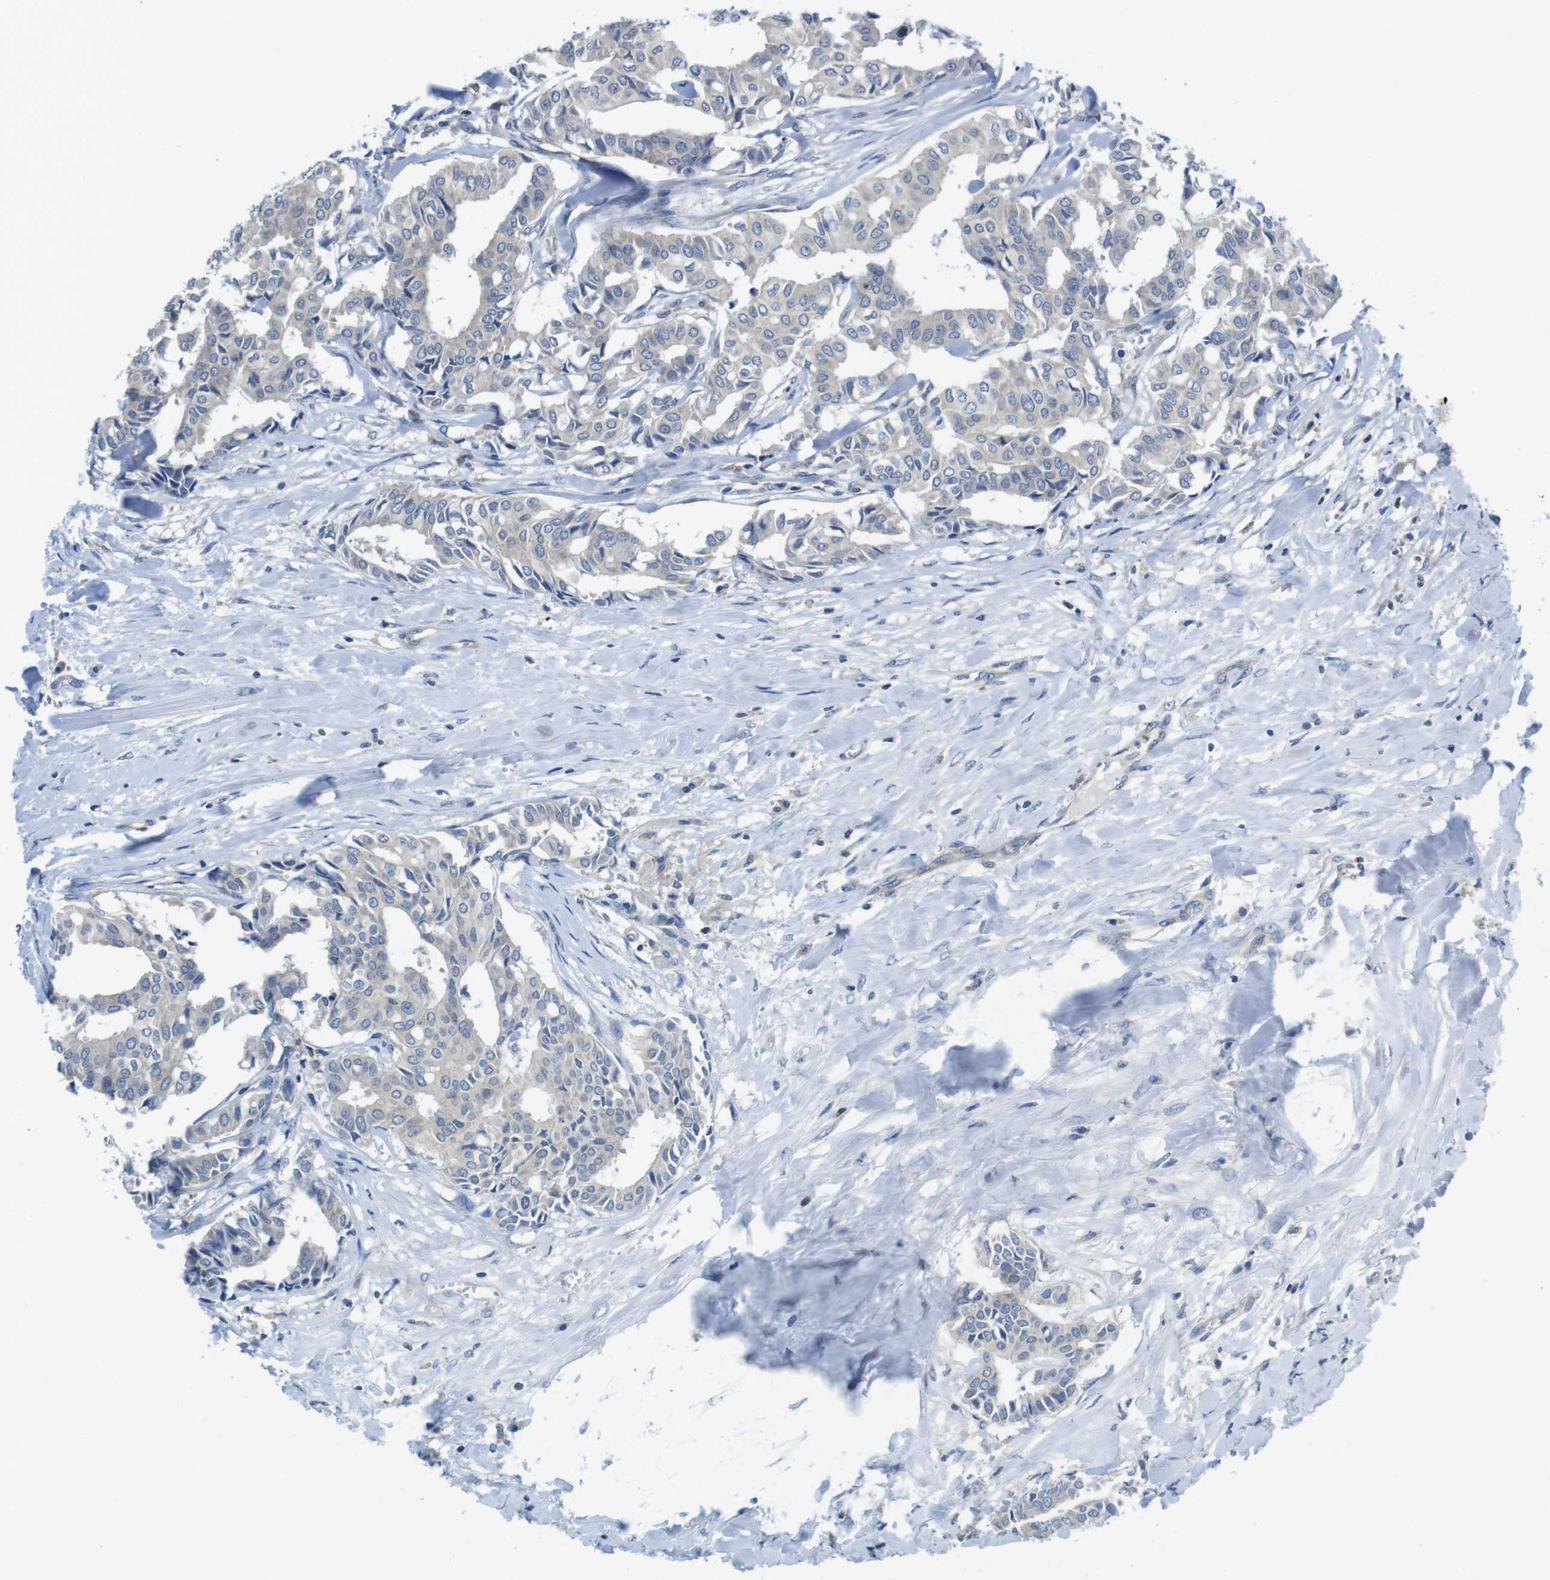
{"staining": {"intensity": "negative", "quantity": "none", "location": "none"}, "tissue": "head and neck cancer", "cell_type": "Tumor cells", "image_type": "cancer", "snomed": [{"axis": "morphology", "description": "Adenocarcinoma, NOS"}, {"axis": "topography", "description": "Salivary gland"}, {"axis": "topography", "description": "Head-Neck"}], "caption": "This is a image of IHC staining of head and neck cancer (adenocarcinoma), which shows no staining in tumor cells.", "gene": "PIK3CD", "patient": {"sex": "female", "age": 59}}